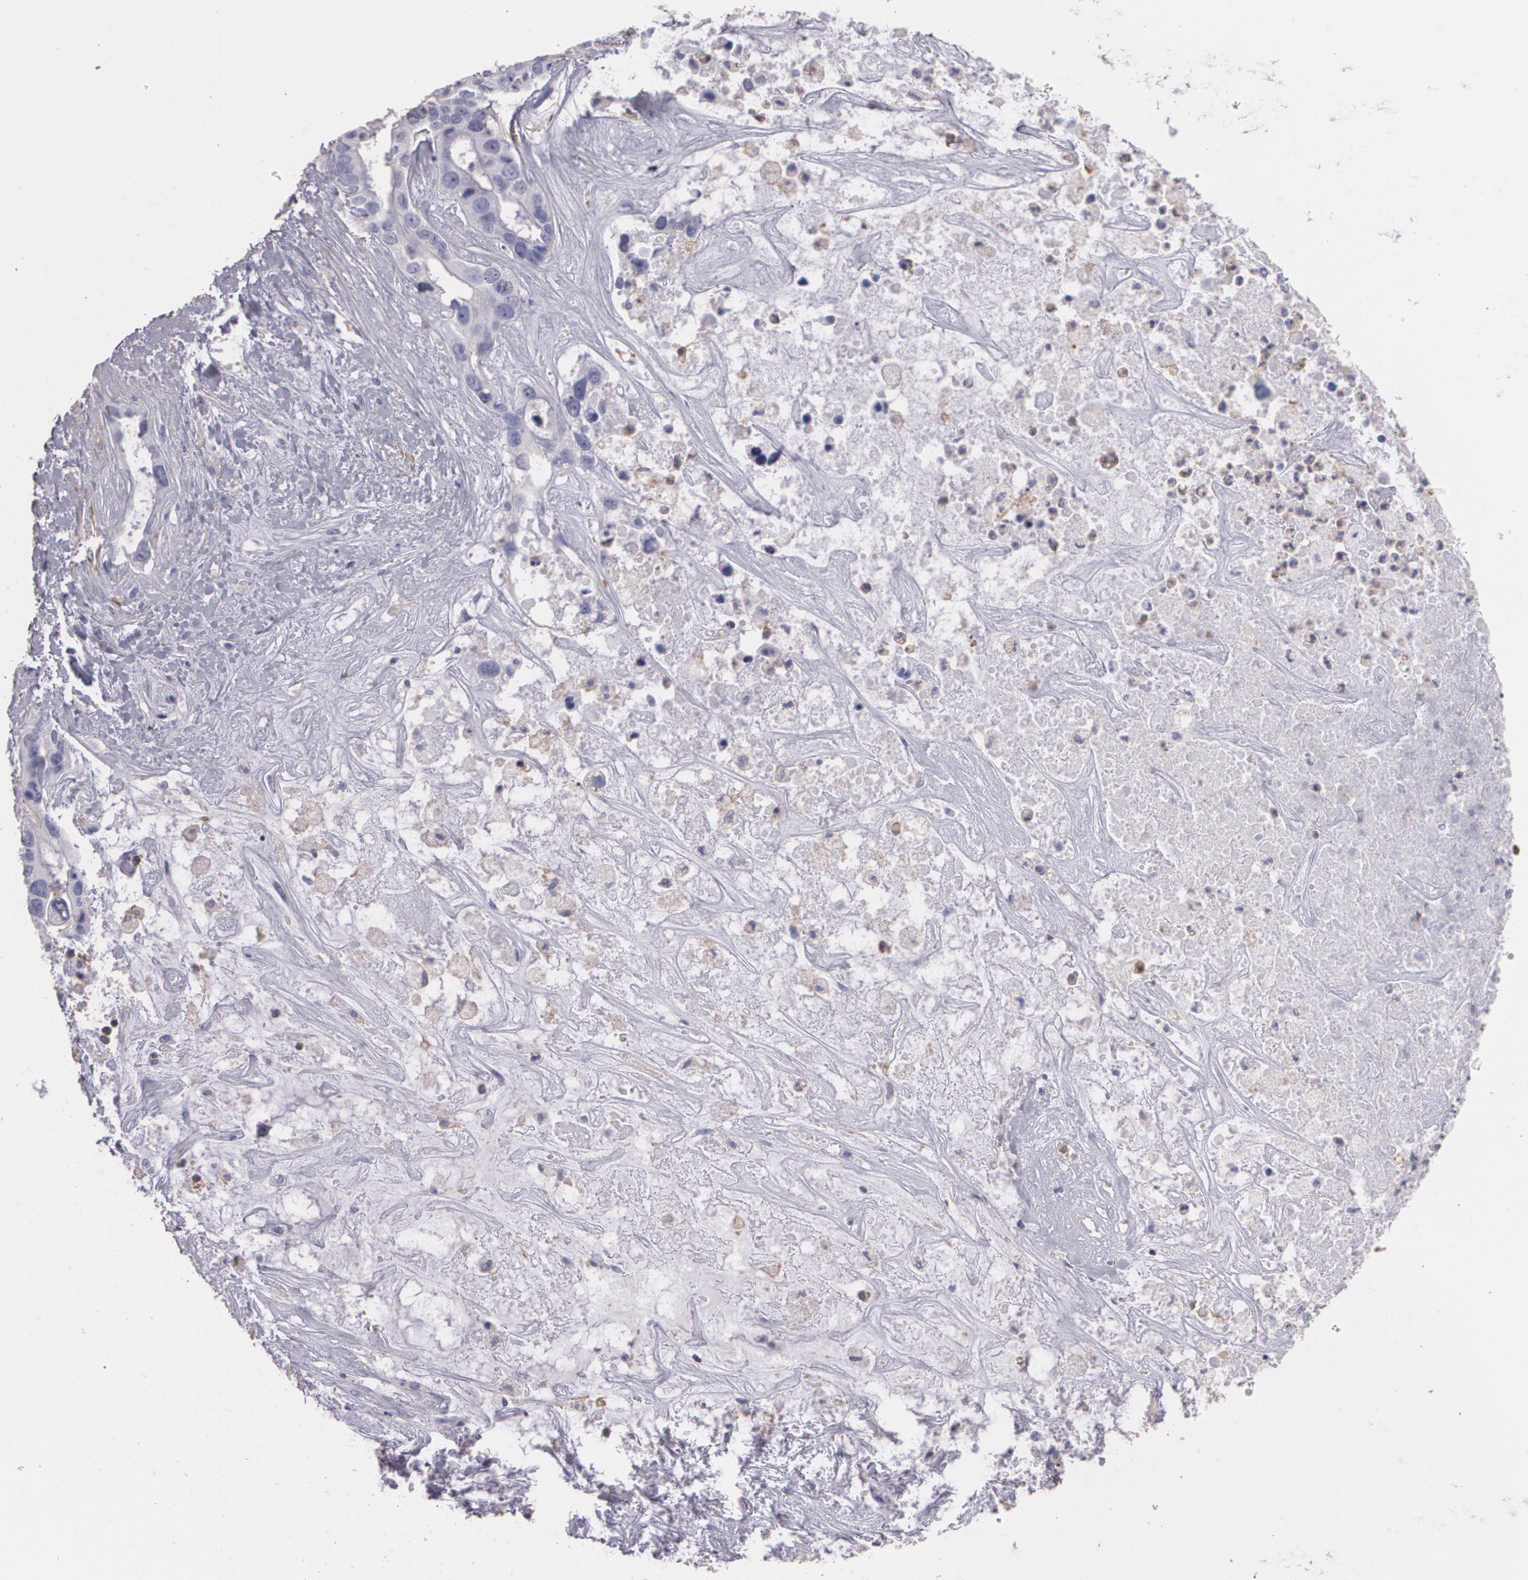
{"staining": {"intensity": "negative", "quantity": "none", "location": "none"}, "tissue": "liver cancer", "cell_type": "Tumor cells", "image_type": "cancer", "snomed": [{"axis": "morphology", "description": "Cholangiocarcinoma"}, {"axis": "topography", "description": "Liver"}], "caption": "Photomicrograph shows no protein staining in tumor cells of liver cancer (cholangiocarcinoma) tissue. (Brightfield microscopy of DAB IHC at high magnification).", "gene": "TGFBR1", "patient": {"sex": "female", "age": 65}}